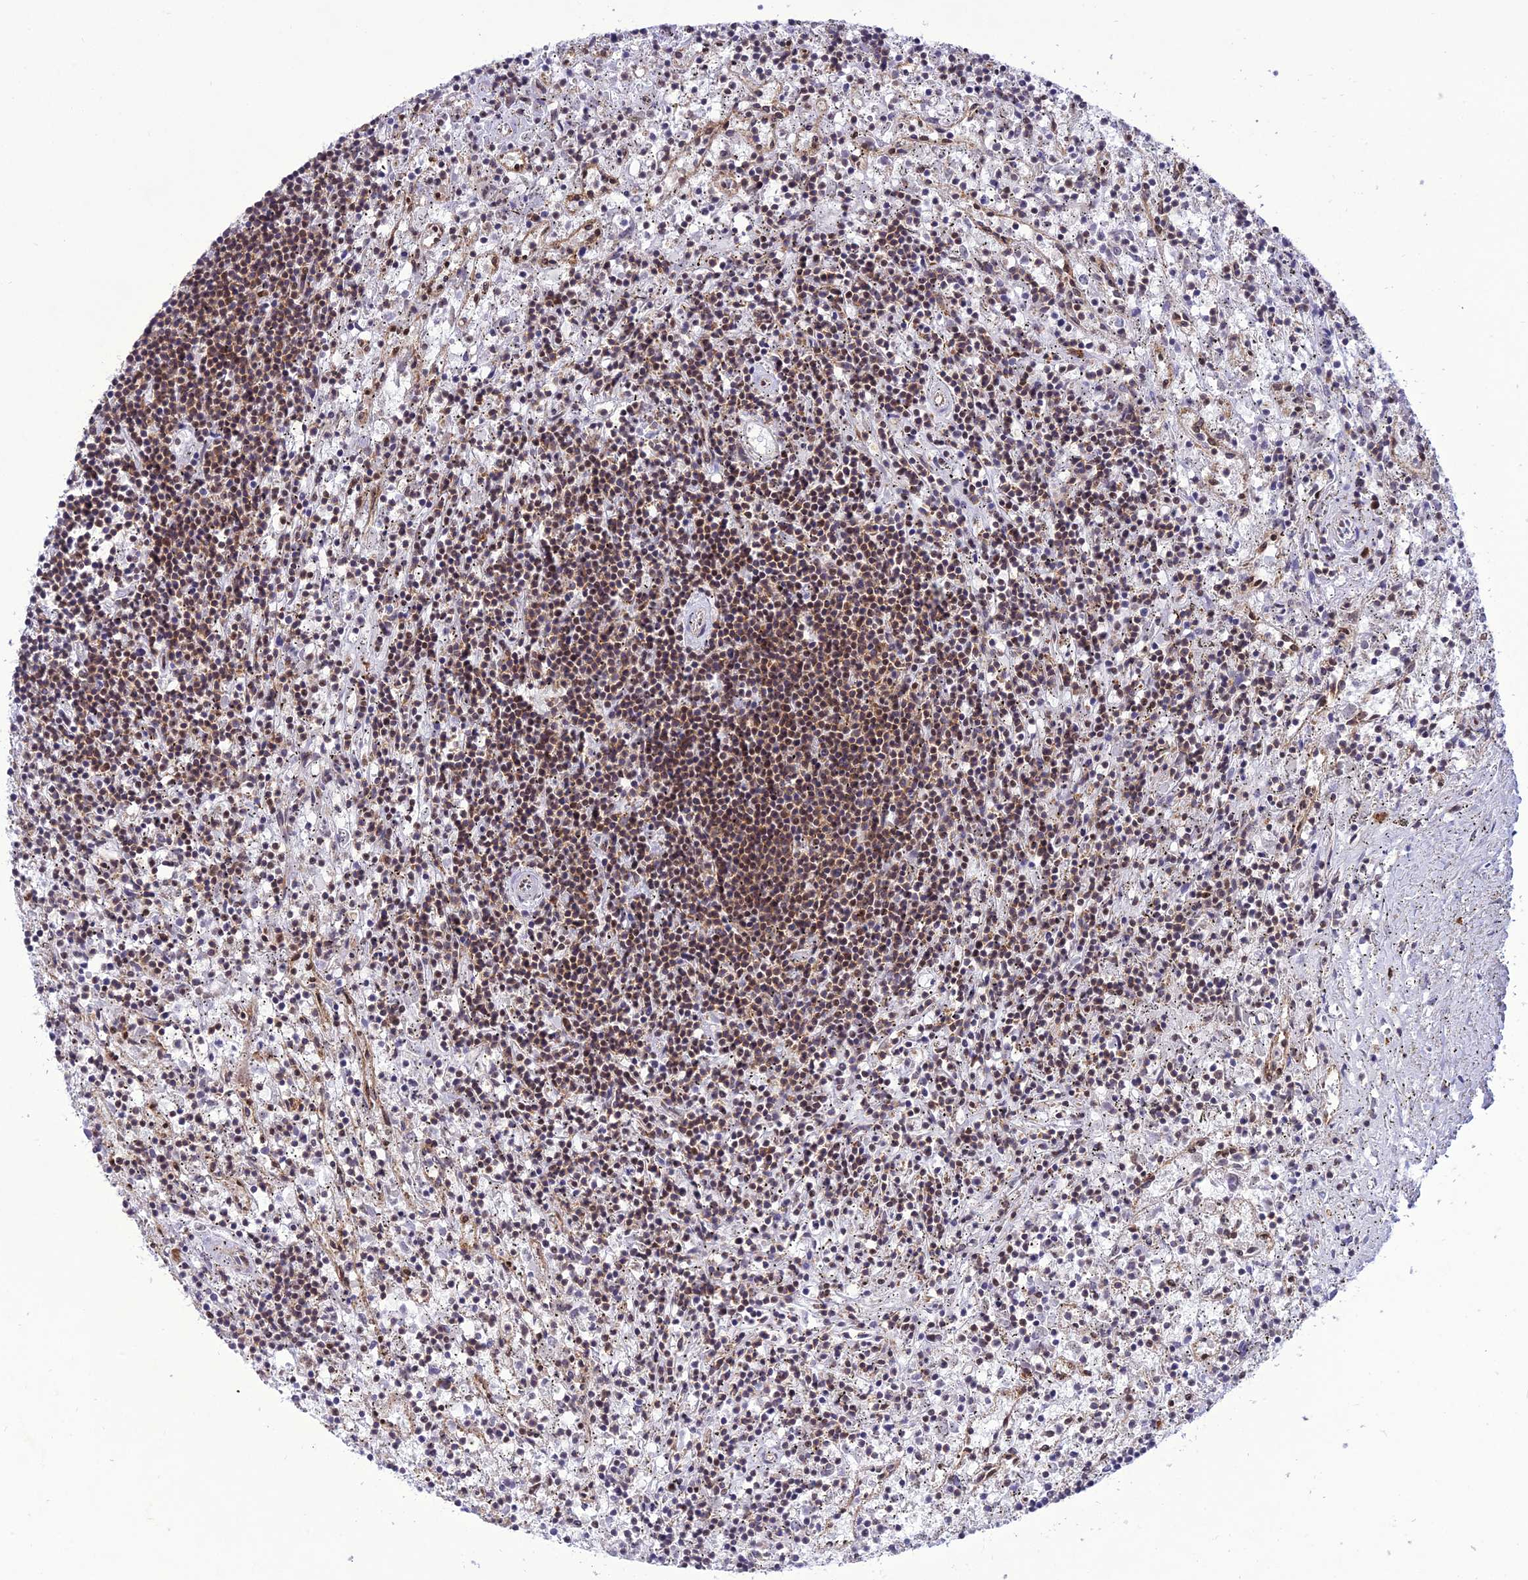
{"staining": {"intensity": "moderate", "quantity": "25%-75%", "location": "cytoplasmic/membranous,nuclear"}, "tissue": "lymphoma", "cell_type": "Tumor cells", "image_type": "cancer", "snomed": [{"axis": "morphology", "description": "Malignant lymphoma, non-Hodgkin's type, Low grade"}, {"axis": "topography", "description": "Spleen"}], "caption": "Tumor cells reveal medium levels of moderate cytoplasmic/membranous and nuclear staining in about 25%-75% of cells in lymphoma.", "gene": "DDX1", "patient": {"sex": "male", "age": 76}}